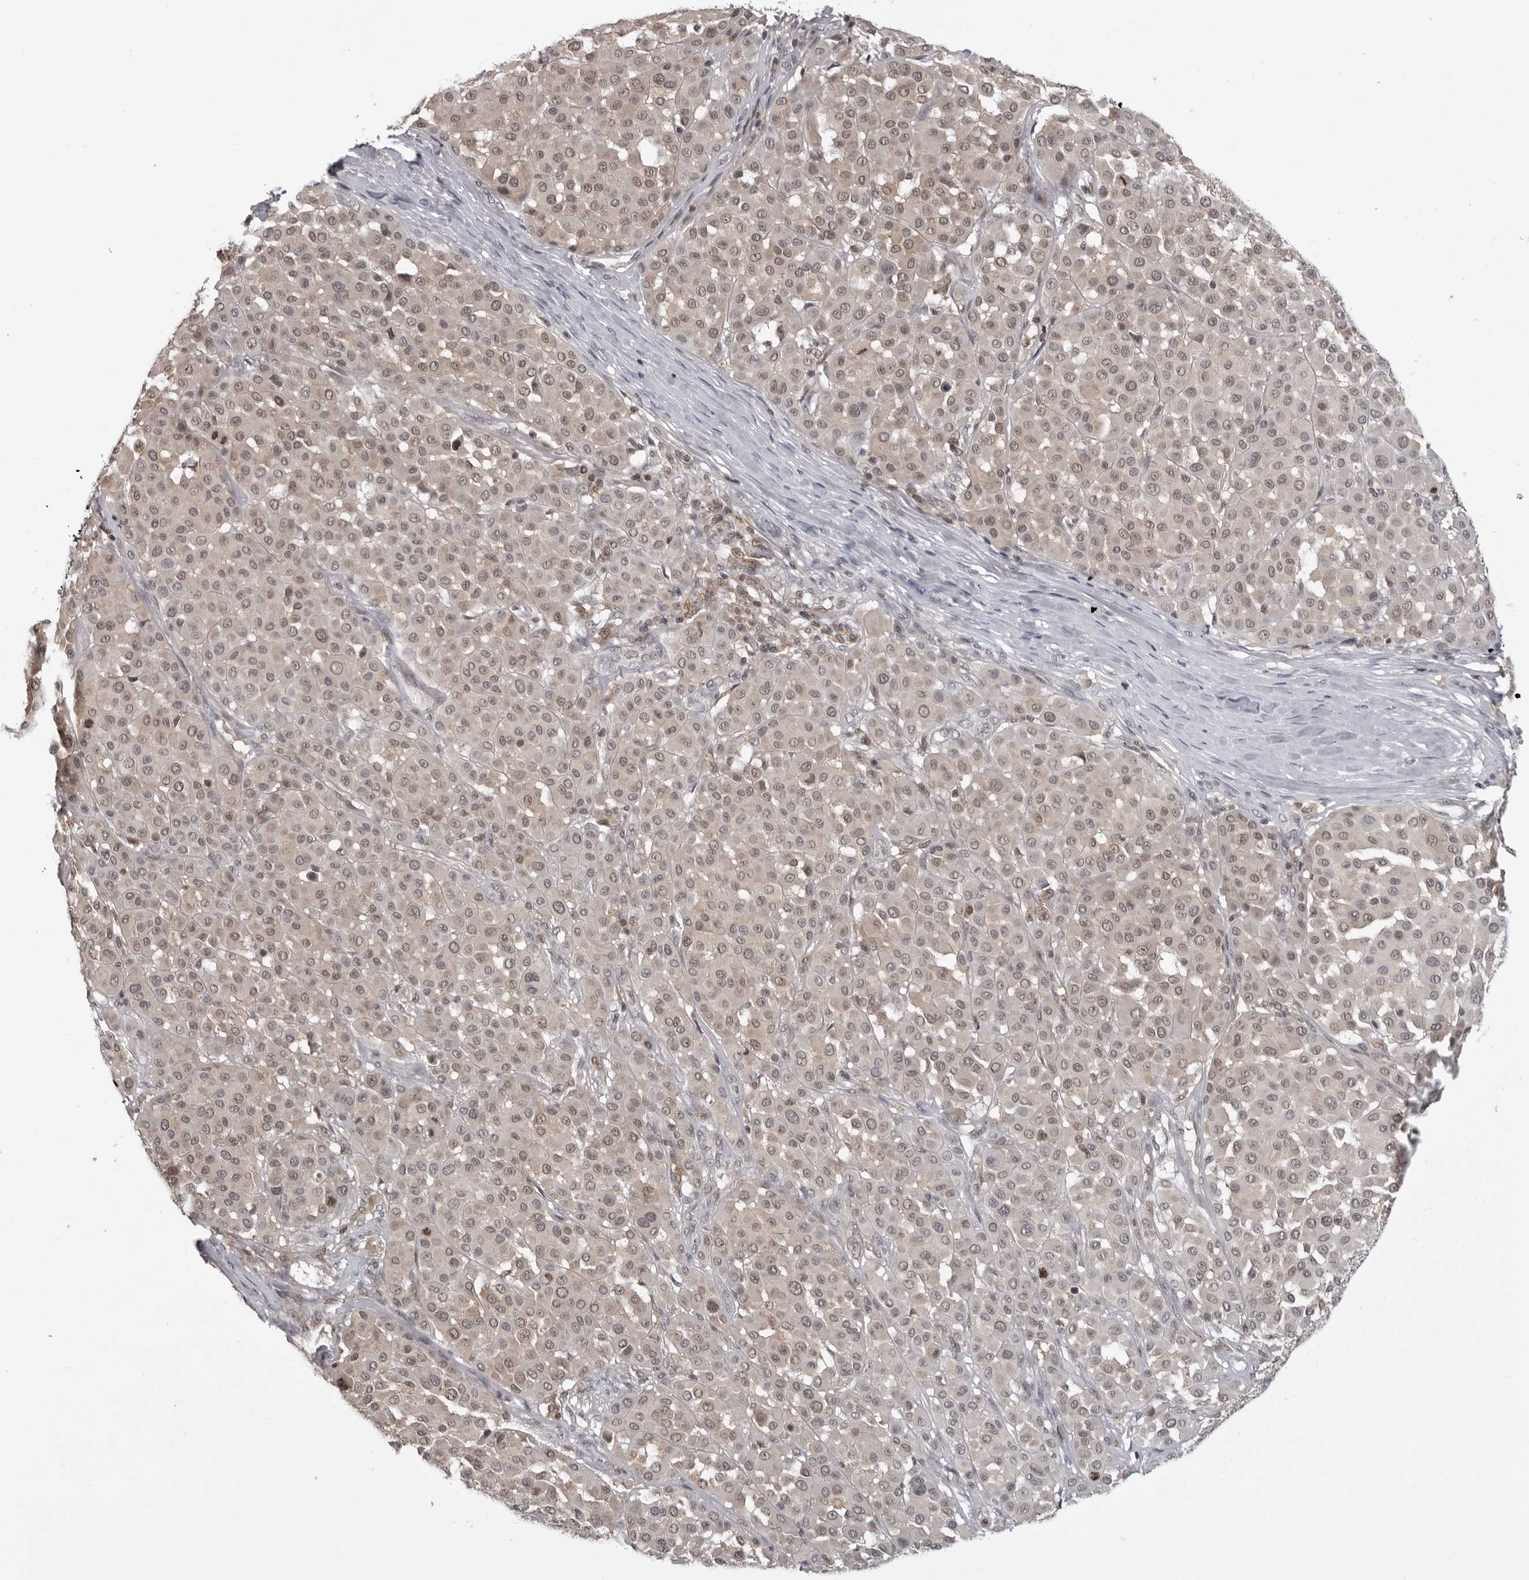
{"staining": {"intensity": "weak", "quantity": ">75%", "location": "nuclear"}, "tissue": "melanoma", "cell_type": "Tumor cells", "image_type": "cancer", "snomed": [{"axis": "morphology", "description": "Malignant melanoma, Metastatic site"}, {"axis": "topography", "description": "Soft tissue"}], "caption": "Brown immunohistochemical staining in melanoma exhibits weak nuclear expression in approximately >75% of tumor cells.", "gene": "PDCL3", "patient": {"sex": "male", "age": 41}}